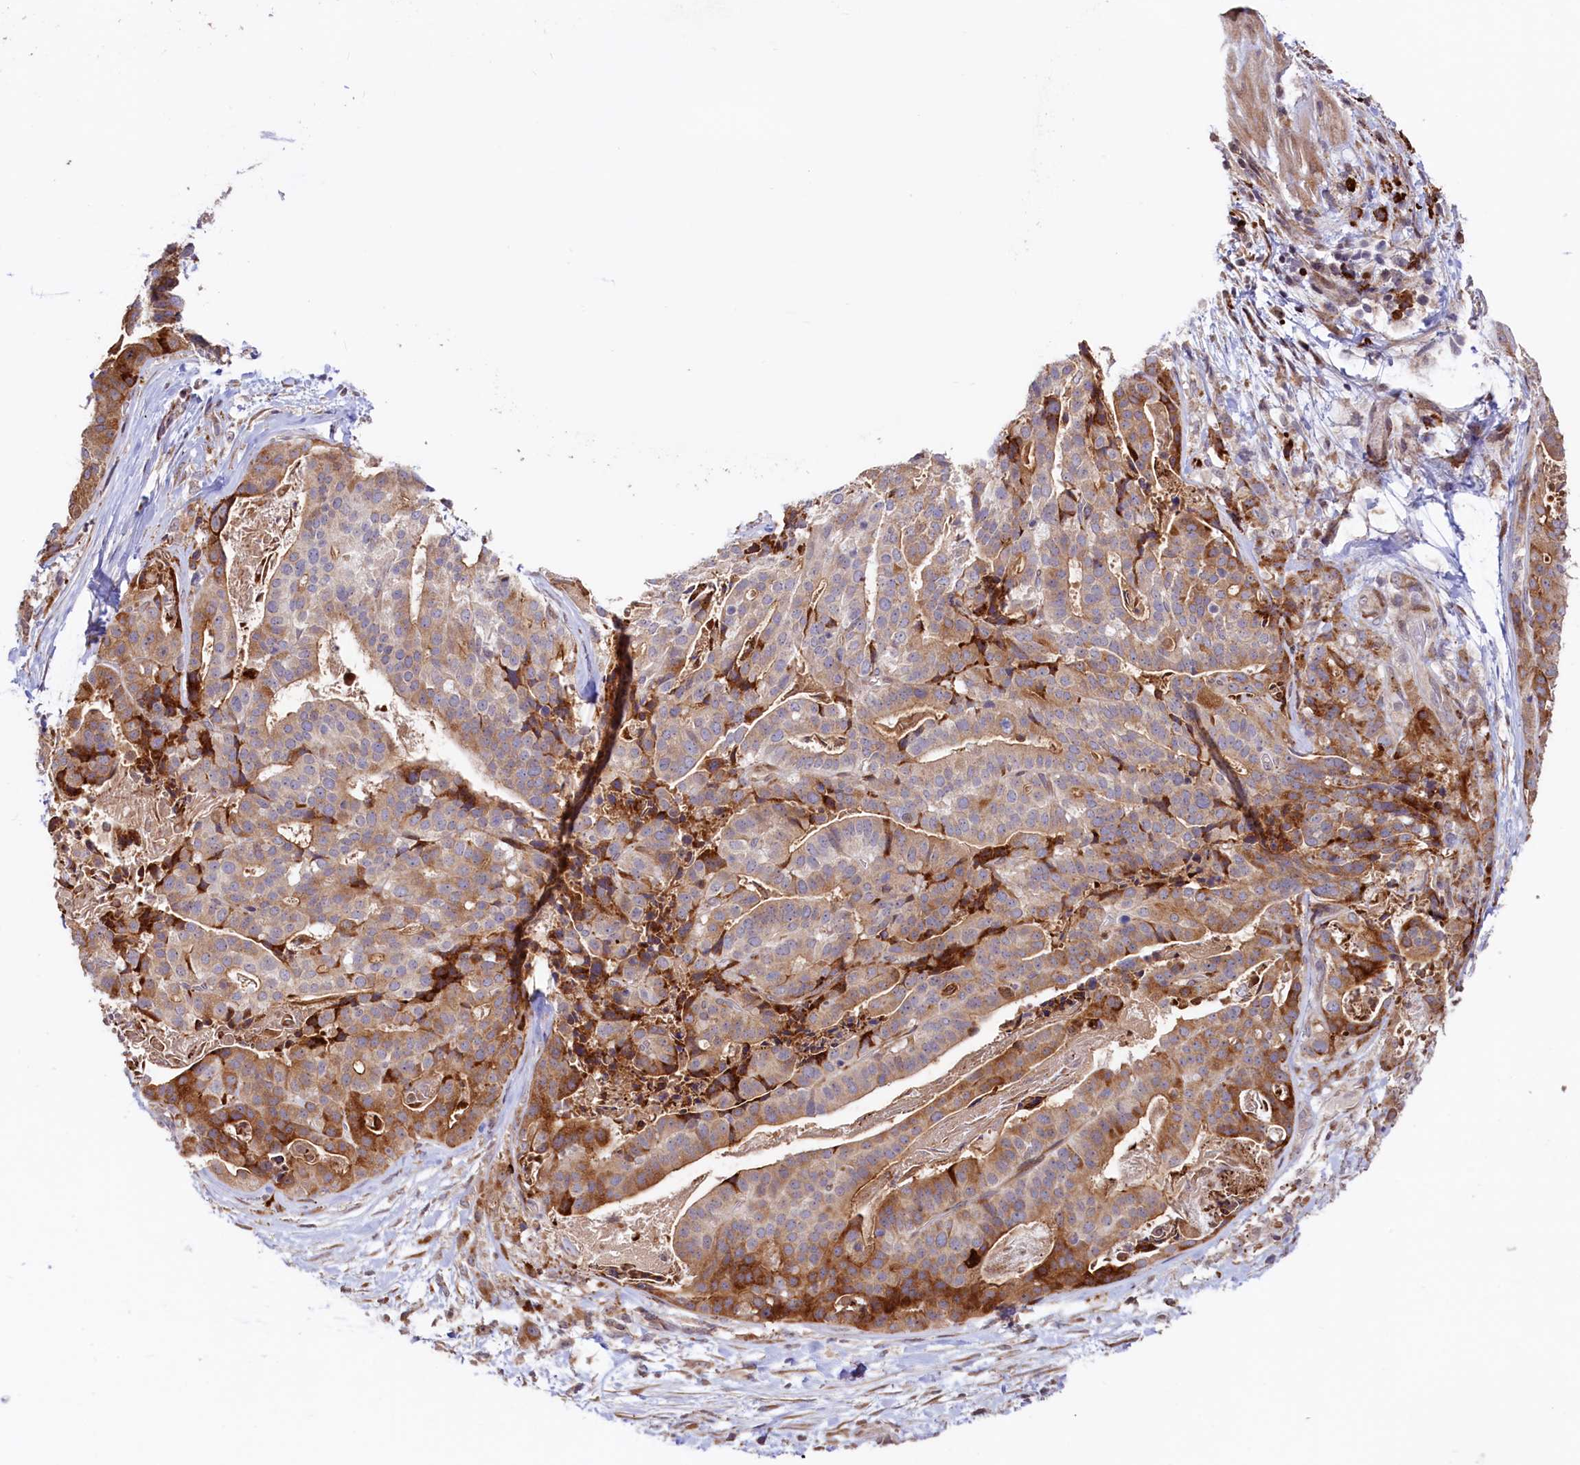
{"staining": {"intensity": "moderate", "quantity": "25%-75%", "location": "cytoplasmic/membranous"}, "tissue": "stomach cancer", "cell_type": "Tumor cells", "image_type": "cancer", "snomed": [{"axis": "morphology", "description": "Adenocarcinoma, NOS"}, {"axis": "topography", "description": "Stomach"}], "caption": "Immunohistochemistry photomicrograph of stomach cancer (adenocarcinoma) stained for a protein (brown), which shows medium levels of moderate cytoplasmic/membranous staining in about 25%-75% of tumor cells.", "gene": "C5orf15", "patient": {"sex": "male", "age": 48}}